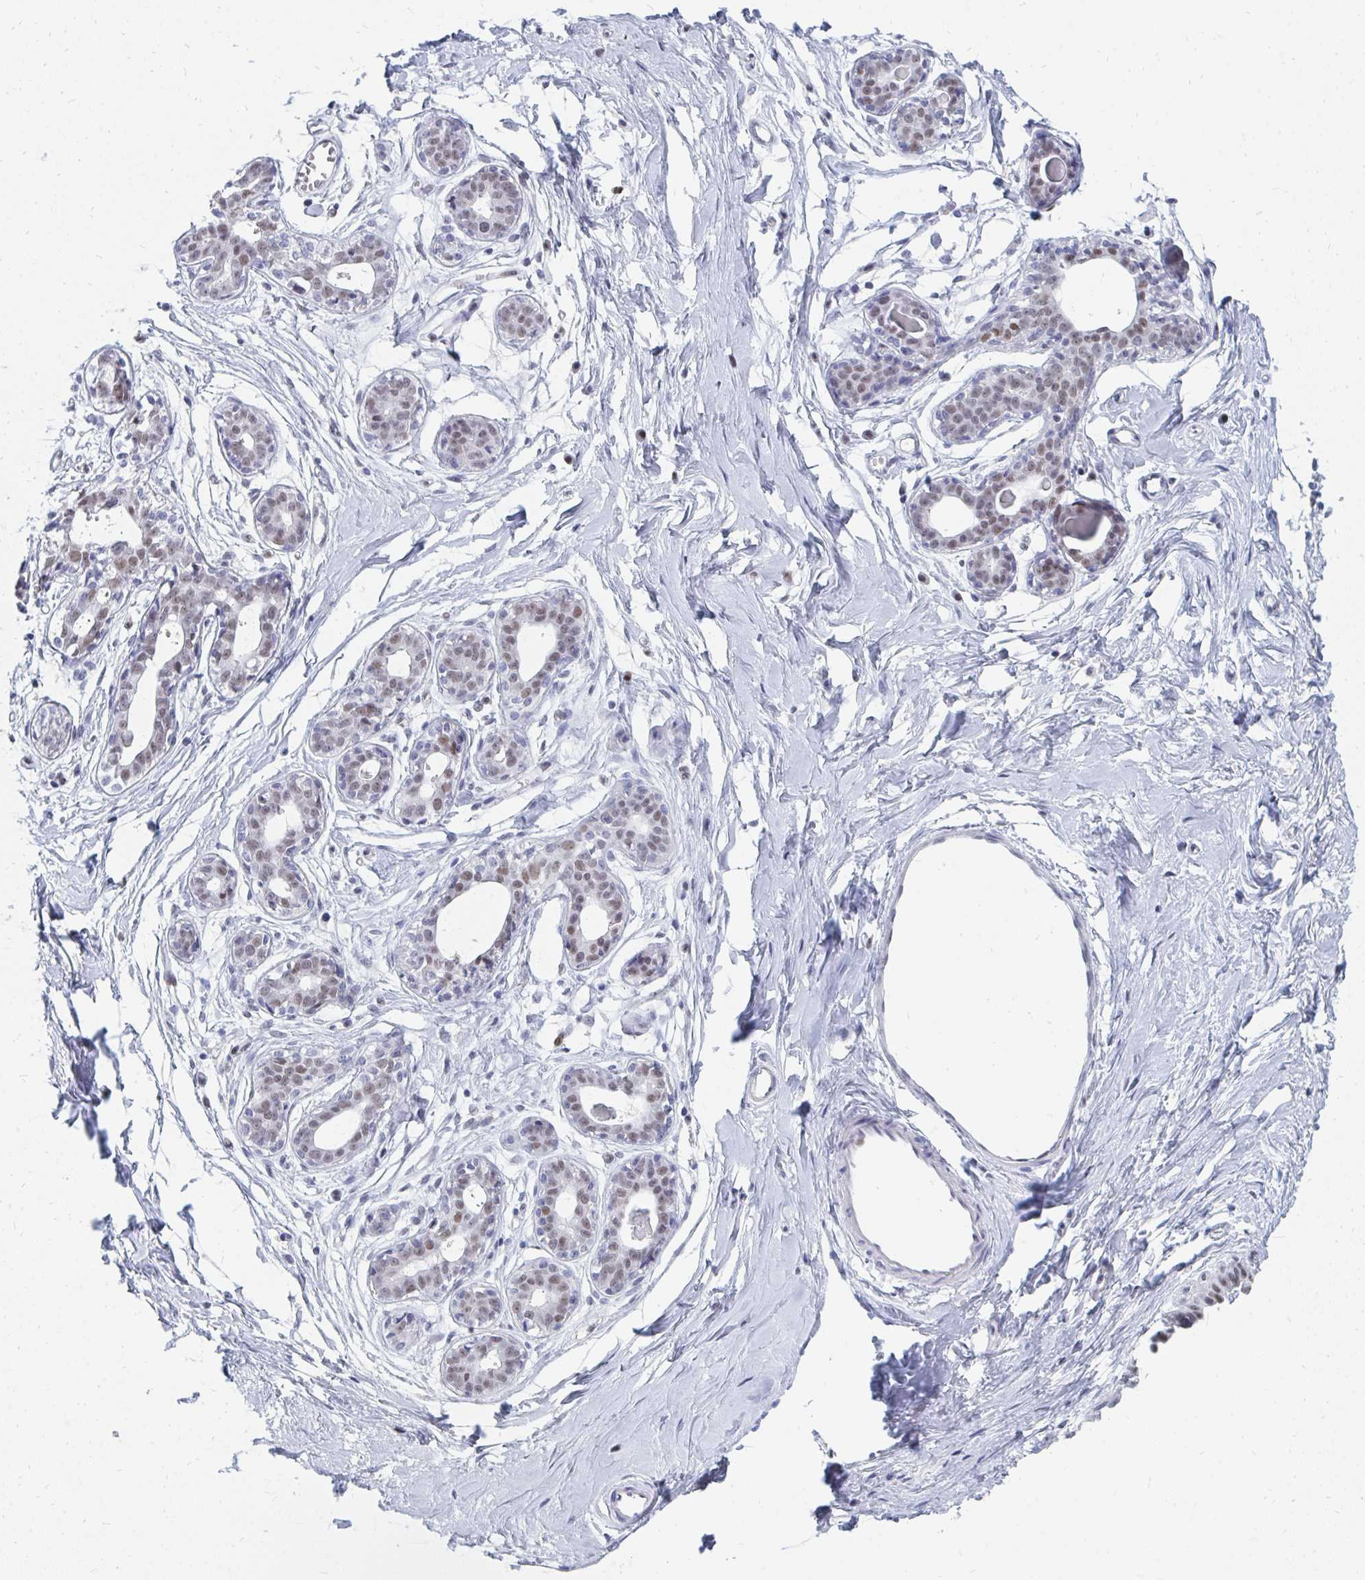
{"staining": {"intensity": "negative", "quantity": "none", "location": "none"}, "tissue": "breast", "cell_type": "Adipocytes", "image_type": "normal", "snomed": [{"axis": "morphology", "description": "Normal tissue, NOS"}, {"axis": "topography", "description": "Breast"}], "caption": "Immunohistochemistry of benign breast shows no positivity in adipocytes. (DAB immunohistochemistry visualized using brightfield microscopy, high magnification).", "gene": "PLK3", "patient": {"sex": "female", "age": 45}}